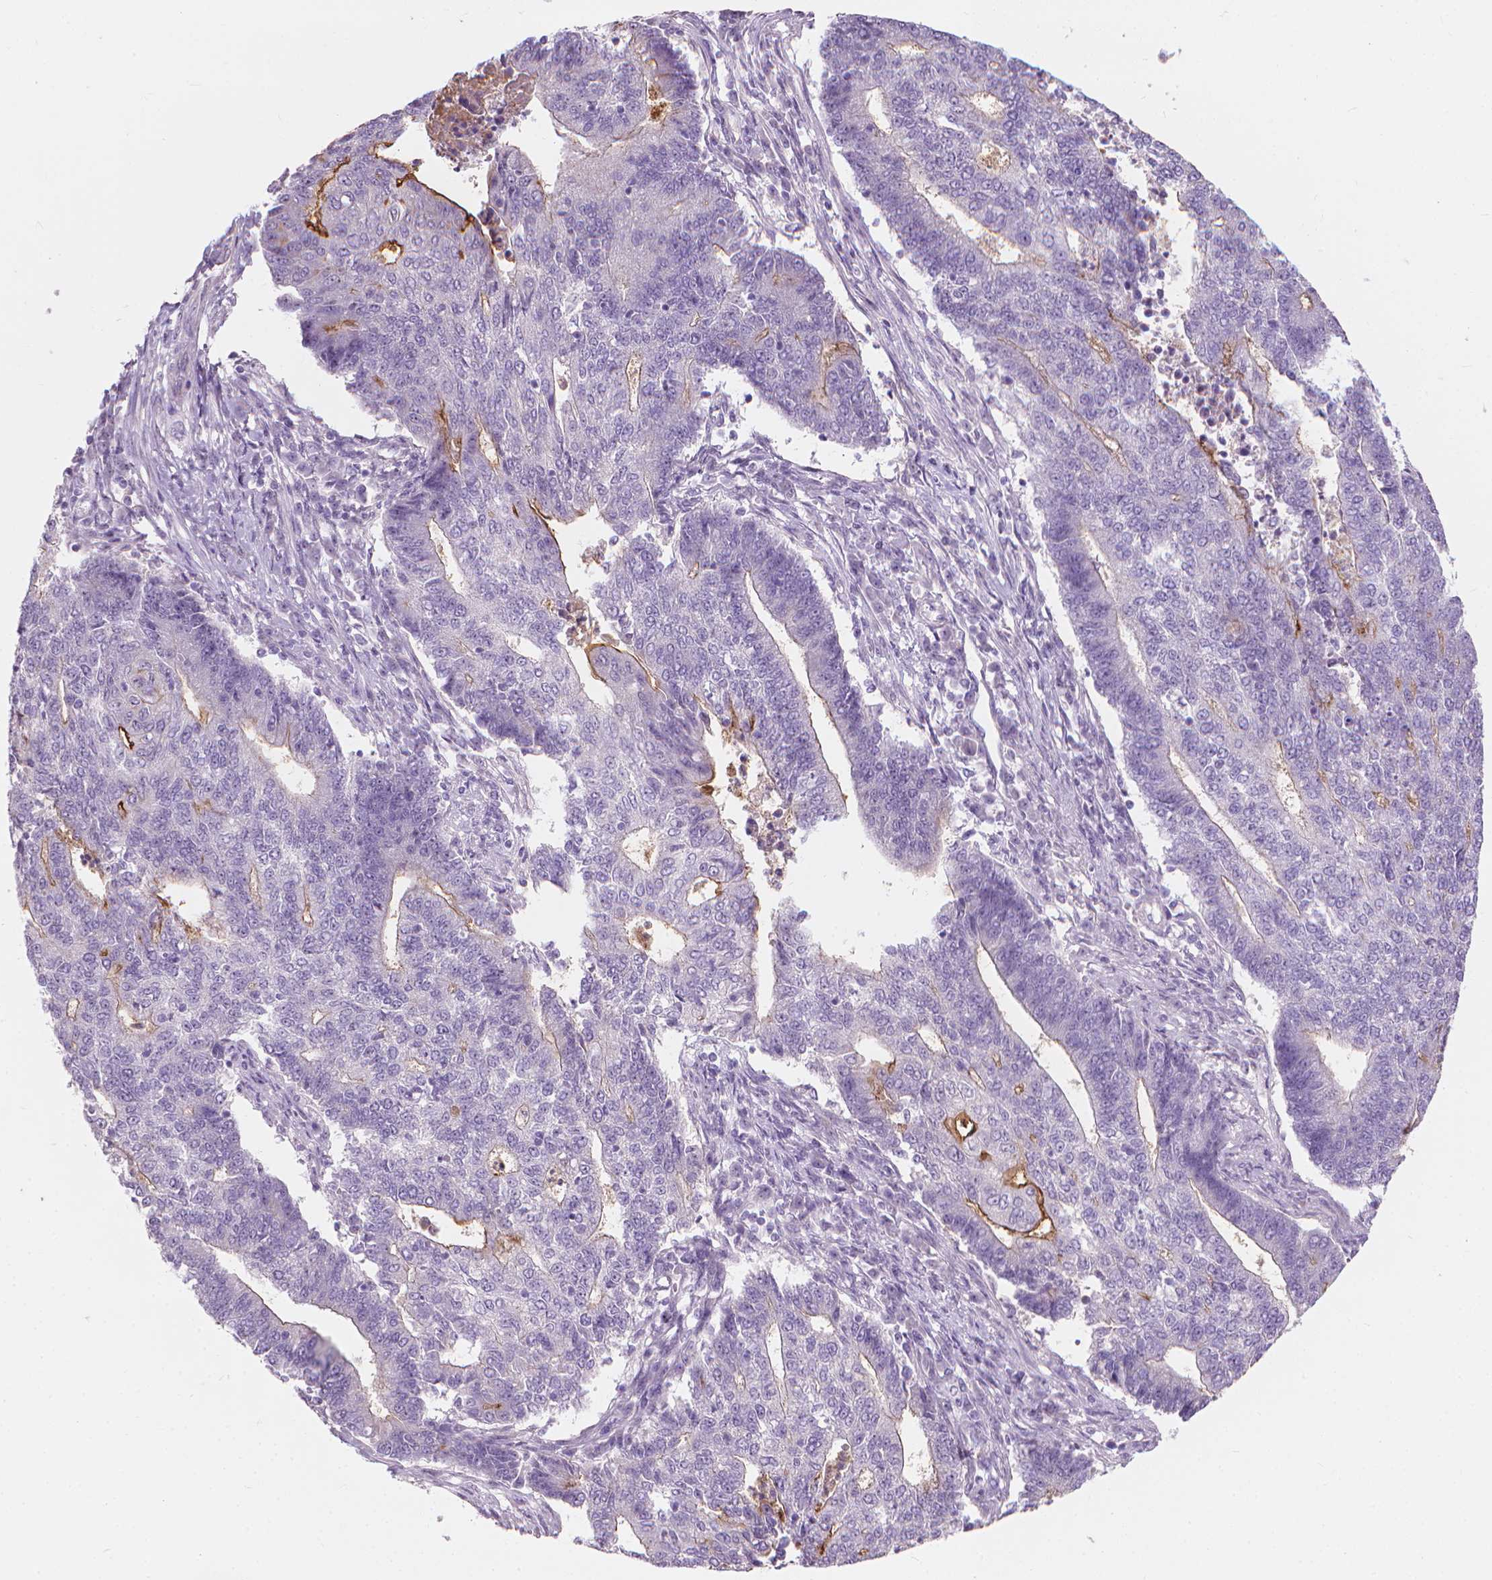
{"staining": {"intensity": "moderate", "quantity": "<25%", "location": "cytoplasmic/membranous"}, "tissue": "endometrial cancer", "cell_type": "Tumor cells", "image_type": "cancer", "snomed": [{"axis": "morphology", "description": "Adenocarcinoma, NOS"}, {"axis": "topography", "description": "Uterus"}, {"axis": "topography", "description": "Endometrium"}], "caption": "High-magnification brightfield microscopy of adenocarcinoma (endometrial) stained with DAB (brown) and counterstained with hematoxylin (blue). tumor cells exhibit moderate cytoplasmic/membranous staining is appreciated in about<25% of cells.", "gene": "GPRC5A", "patient": {"sex": "female", "age": 54}}